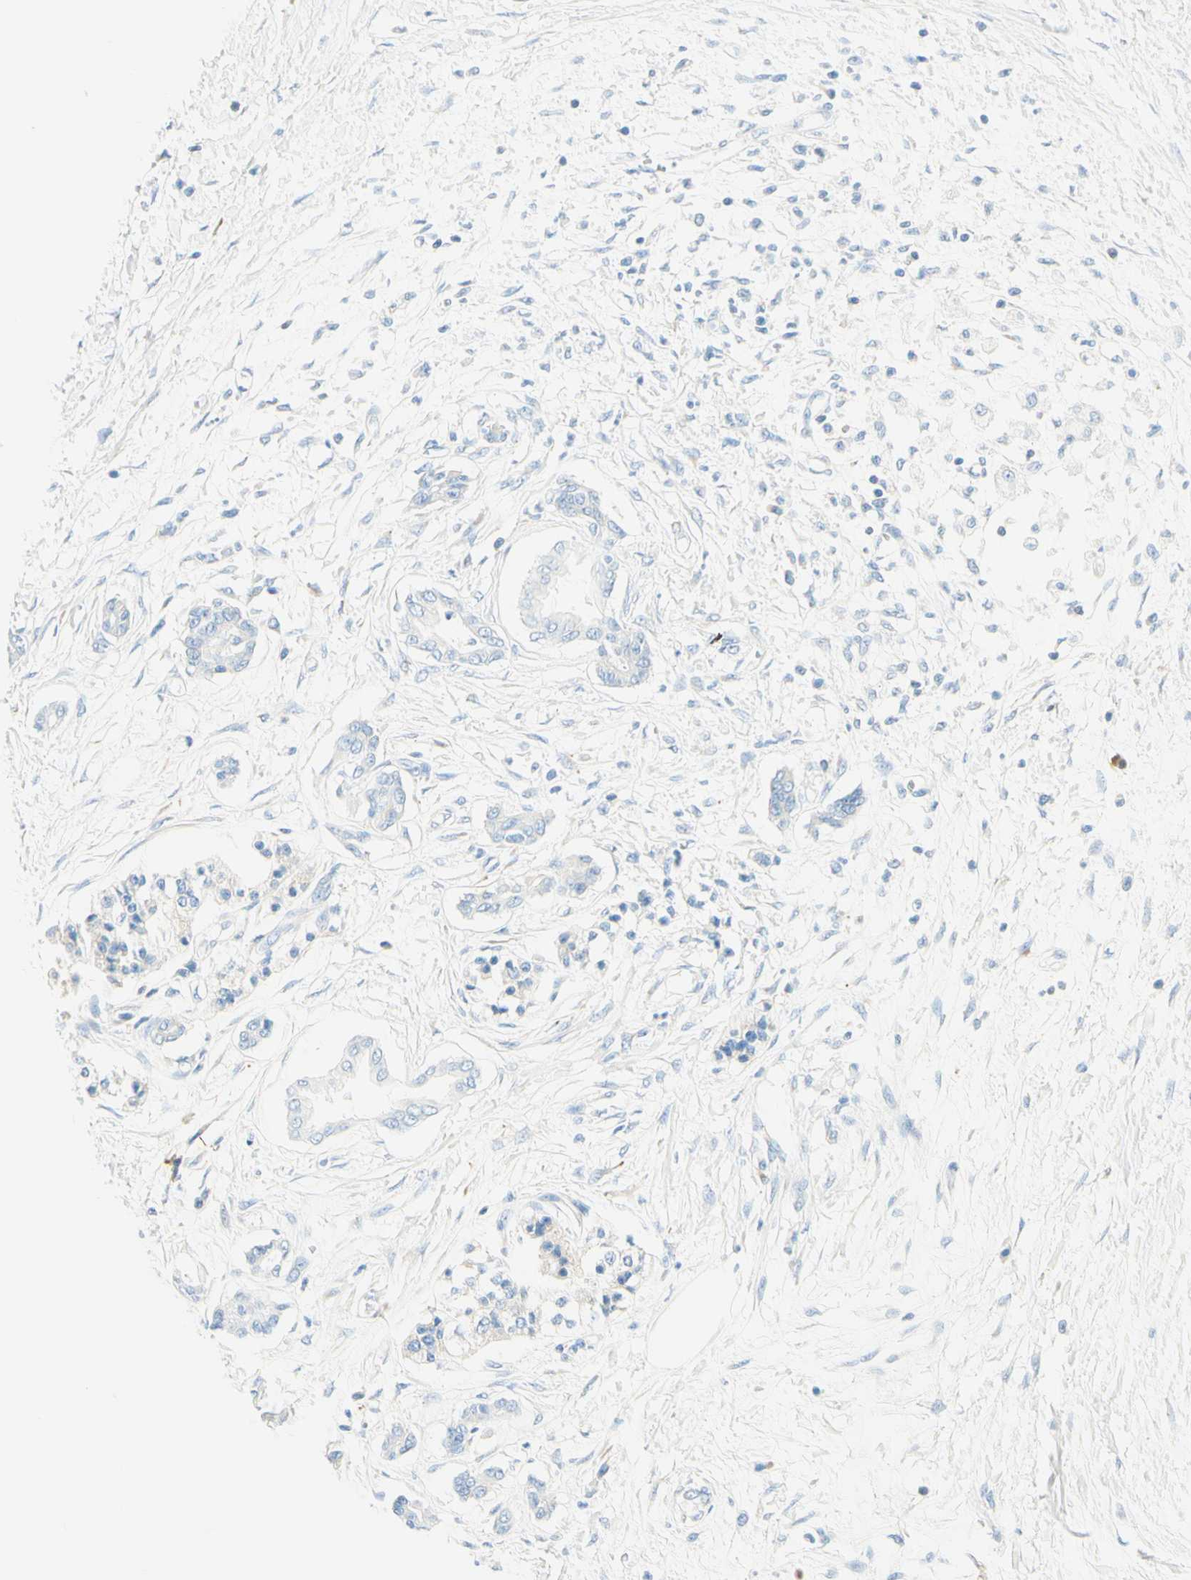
{"staining": {"intensity": "negative", "quantity": "none", "location": "none"}, "tissue": "pancreatic cancer", "cell_type": "Tumor cells", "image_type": "cancer", "snomed": [{"axis": "morphology", "description": "Adenocarcinoma, NOS"}, {"axis": "topography", "description": "Pancreas"}], "caption": "A high-resolution photomicrograph shows immunohistochemistry (IHC) staining of pancreatic cancer, which demonstrates no significant expression in tumor cells.", "gene": "LAT", "patient": {"sex": "male", "age": 56}}